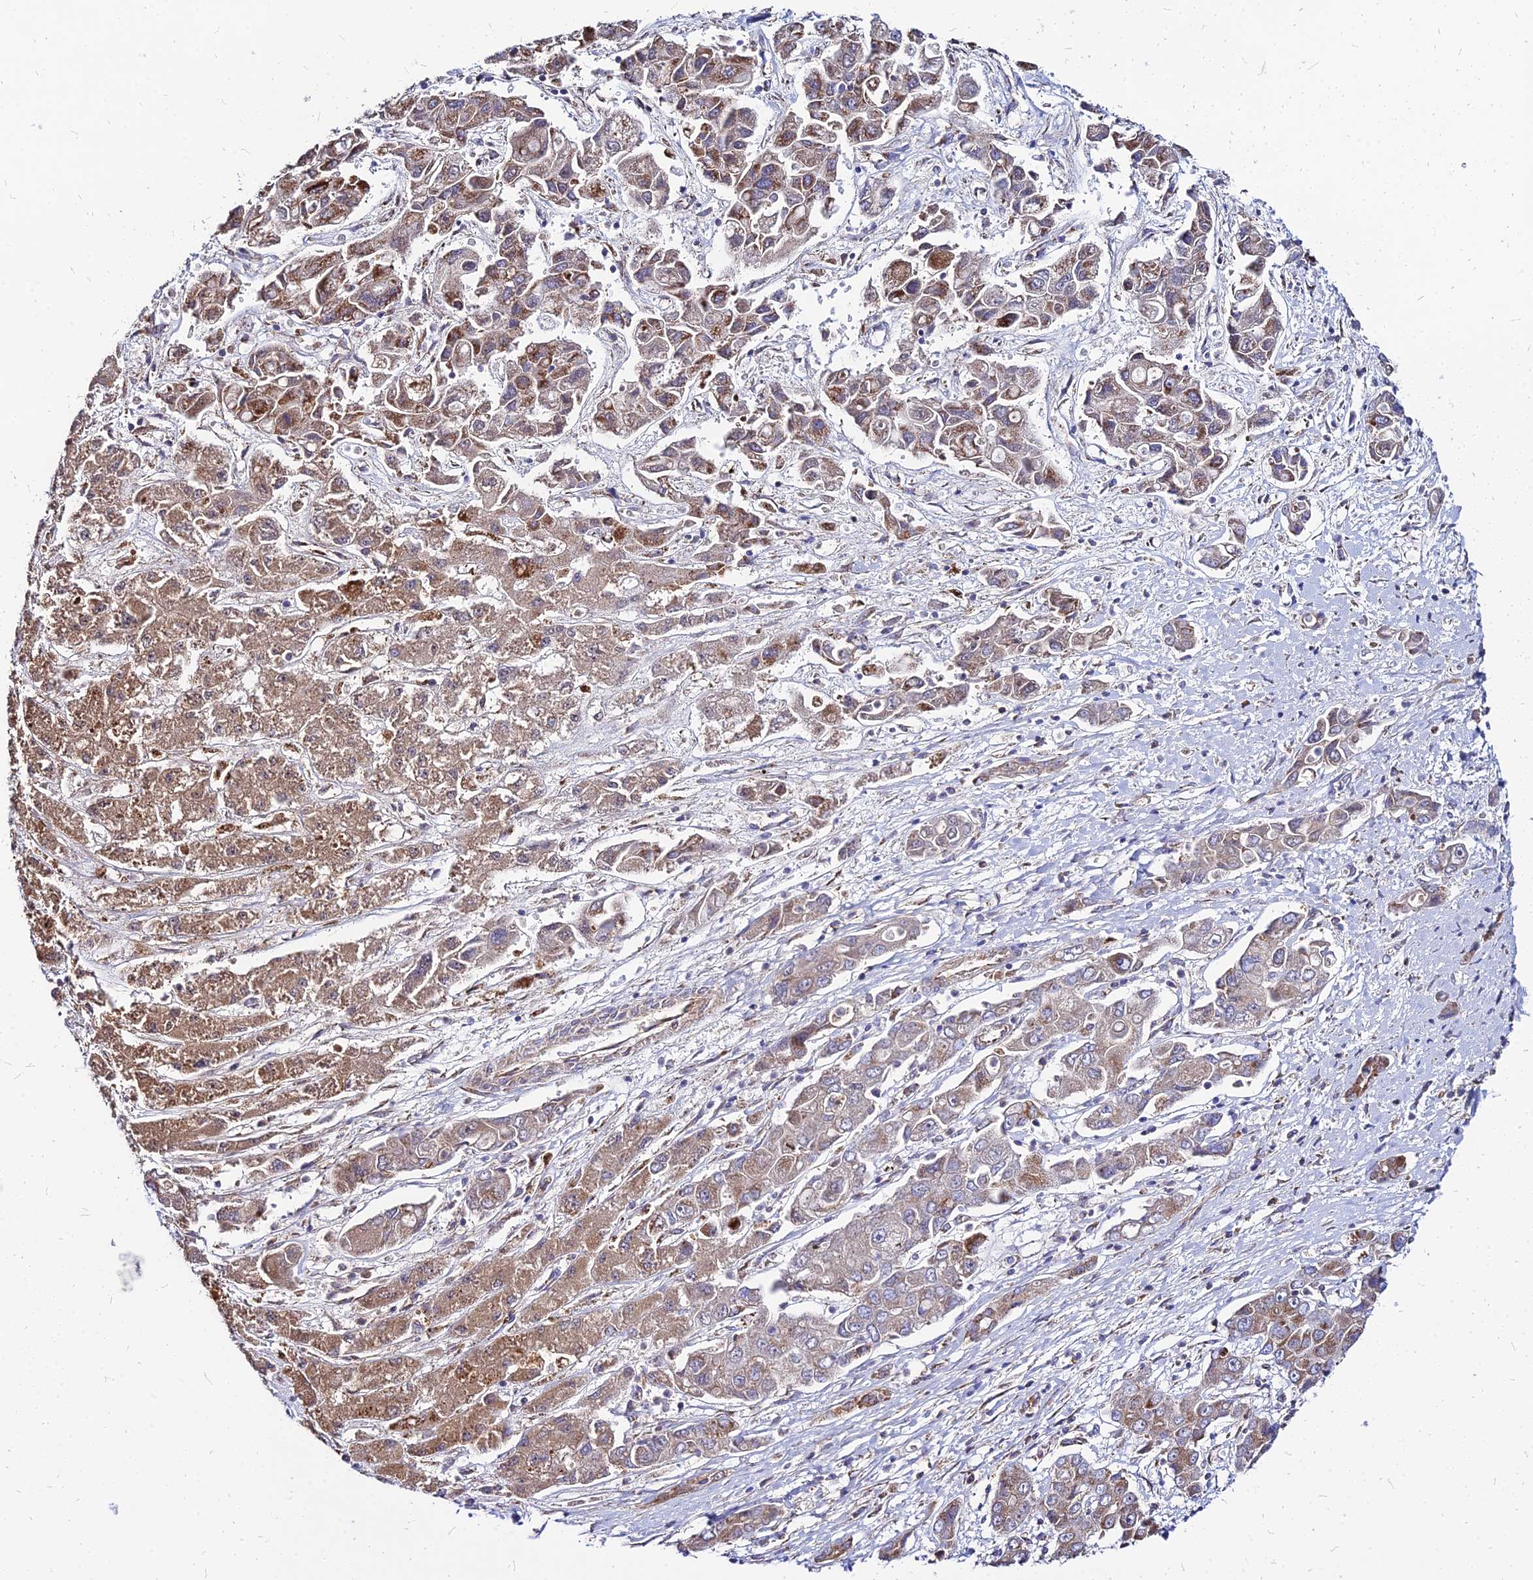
{"staining": {"intensity": "moderate", "quantity": ">75%", "location": "cytoplasmic/membranous"}, "tissue": "liver cancer", "cell_type": "Tumor cells", "image_type": "cancer", "snomed": [{"axis": "morphology", "description": "Cholangiocarcinoma"}, {"axis": "topography", "description": "Liver"}], "caption": "Protein staining reveals moderate cytoplasmic/membranous expression in about >75% of tumor cells in liver cancer.", "gene": "DLD", "patient": {"sex": "male", "age": 67}}